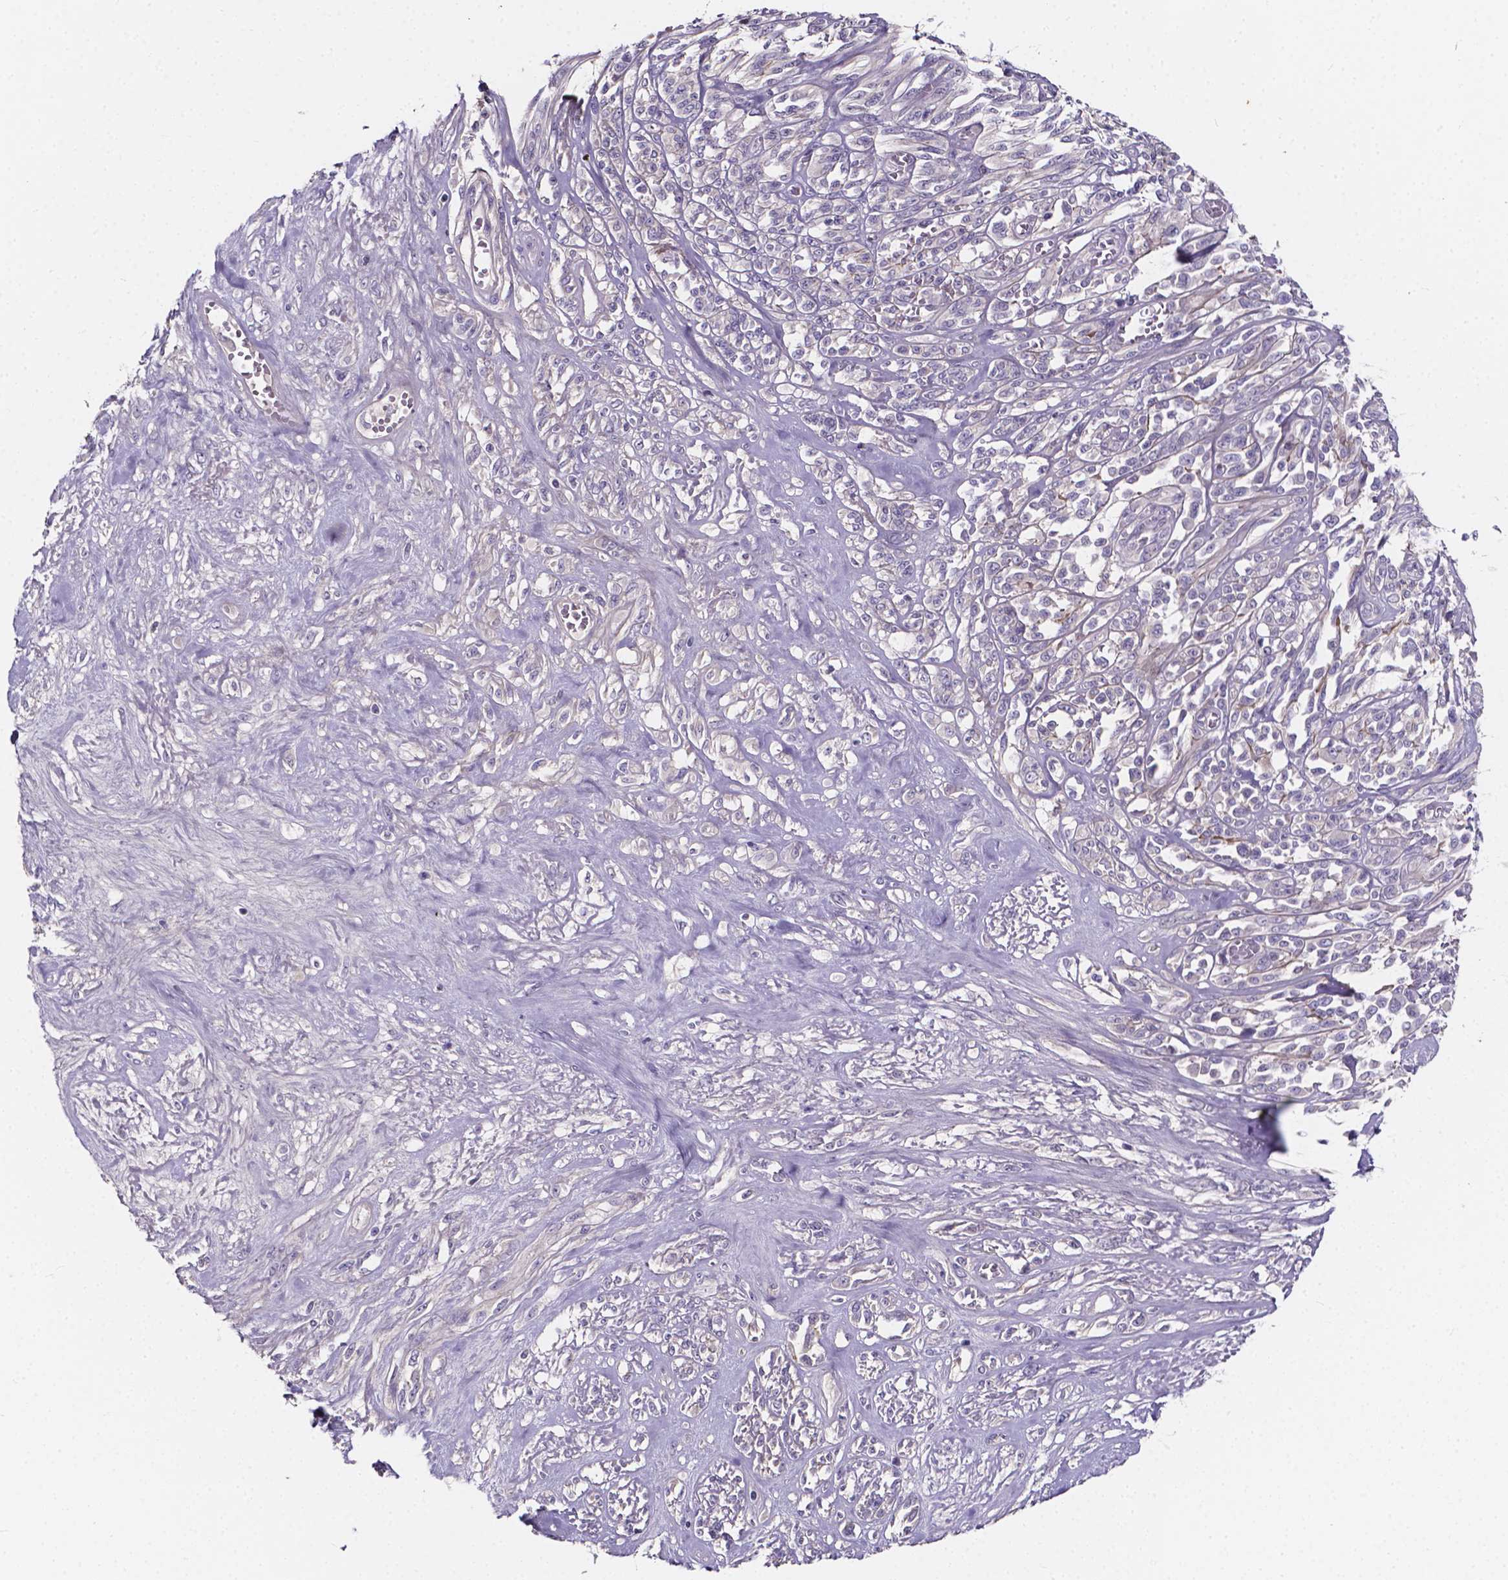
{"staining": {"intensity": "negative", "quantity": "none", "location": "none"}, "tissue": "melanoma", "cell_type": "Tumor cells", "image_type": "cancer", "snomed": [{"axis": "morphology", "description": "Malignant melanoma, NOS"}, {"axis": "topography", "description": "Skin"}], "caption": "Immunohistochemical staining of malignant melanoma reveals no significant positivity in tumor cells.", "gene": "SPOCD1", "patient": {"sex": "female", "age": 91}}